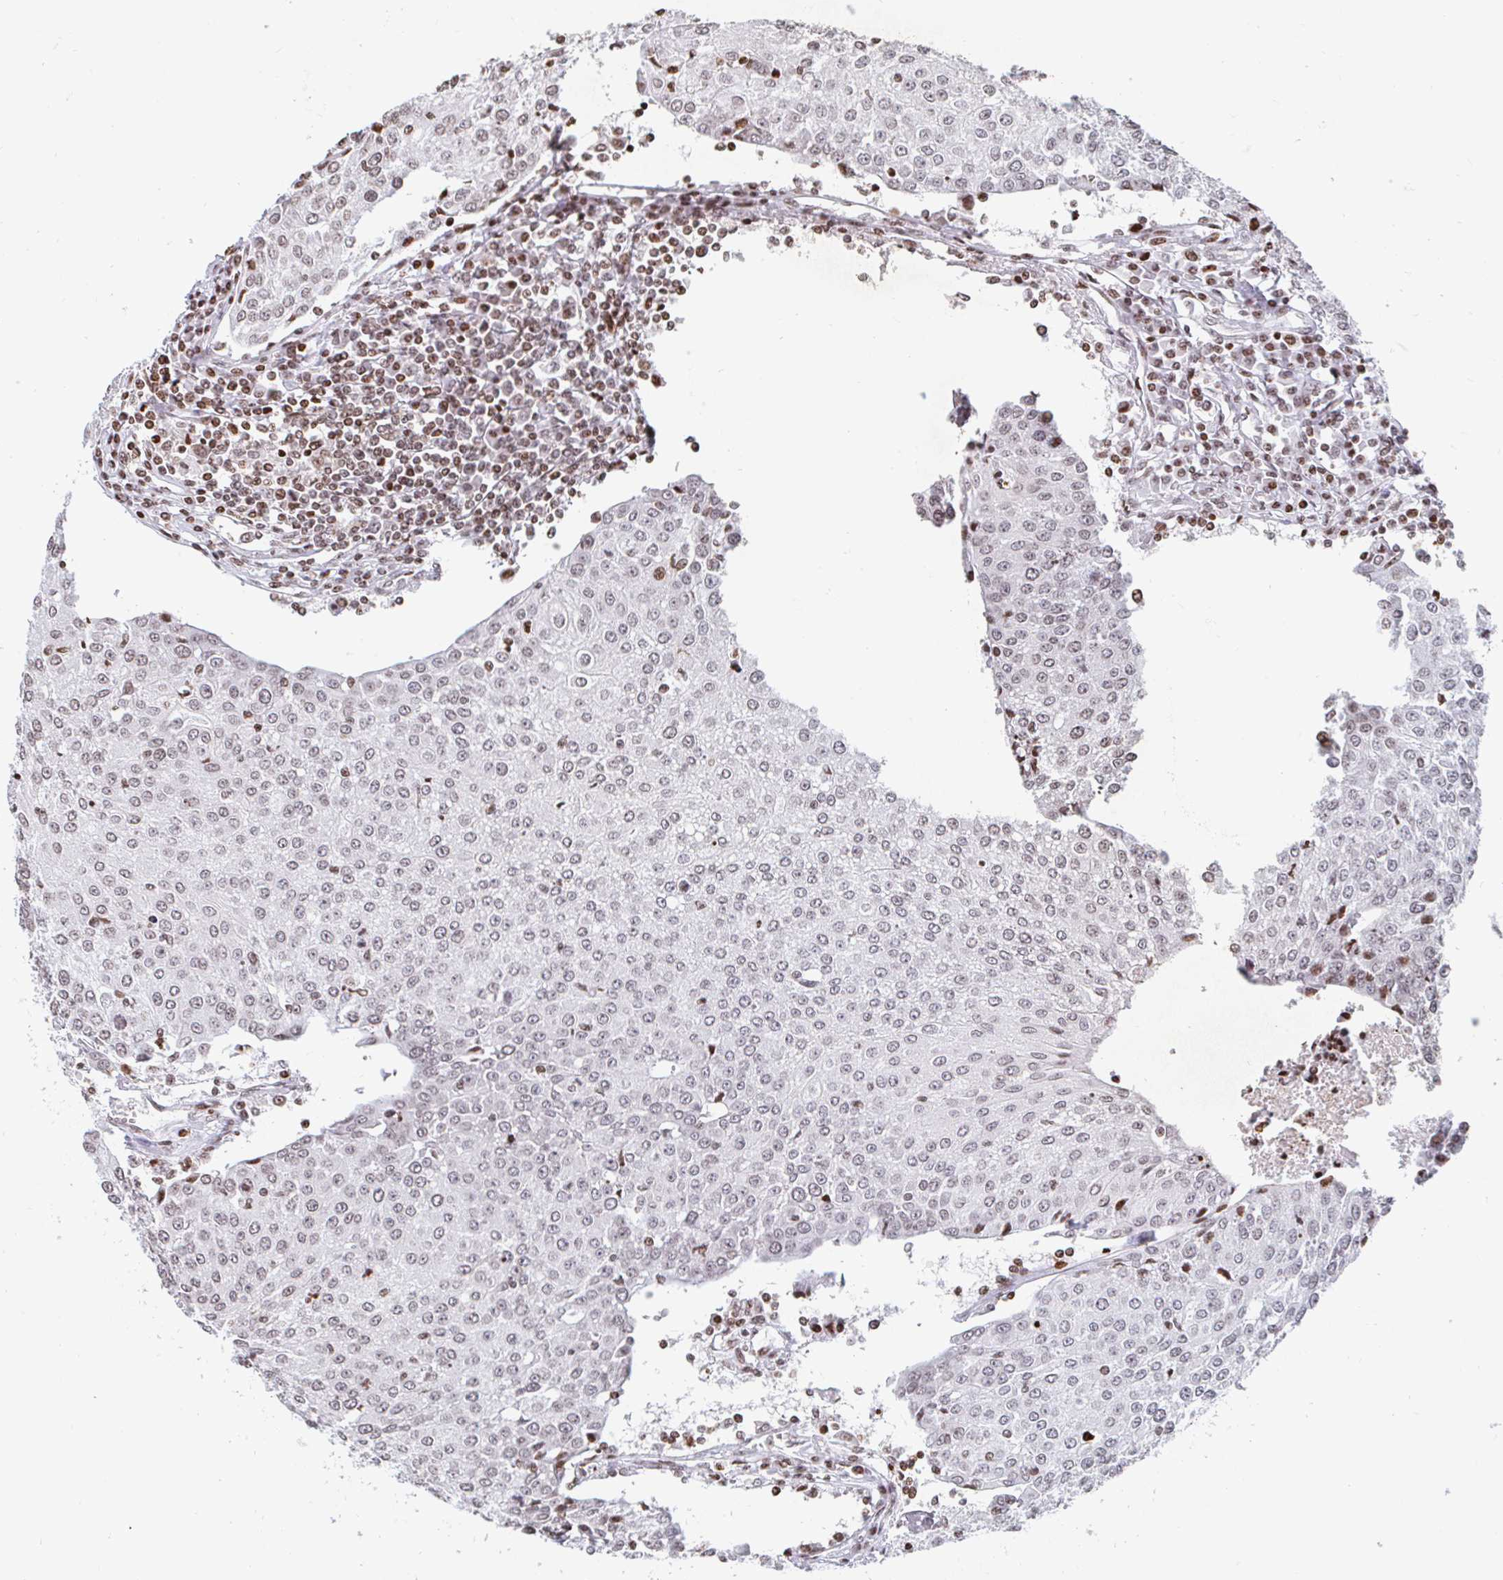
{"staining": {"intensity": "weak", "quantity": "25%-75%", "location": "nuclear"}, "tissue": "urothelial cancer", "cell_type": "Tumor cells", "image_type": "cancer", "snomed": [{"axis": "morphology", "description": "Urothelial carcinoma, High grade"}, {"axis": "topography", "description": "Urinary bladder"}], "caption": "Immunohistochemical staining of human urothelial carcinoma (high-grade) reveals low levels of weak nuclear protein staining in about 25%-75% of tumor cells.", "gene": "HOXC10", "patient": {"sex": "female", "age": 85}}